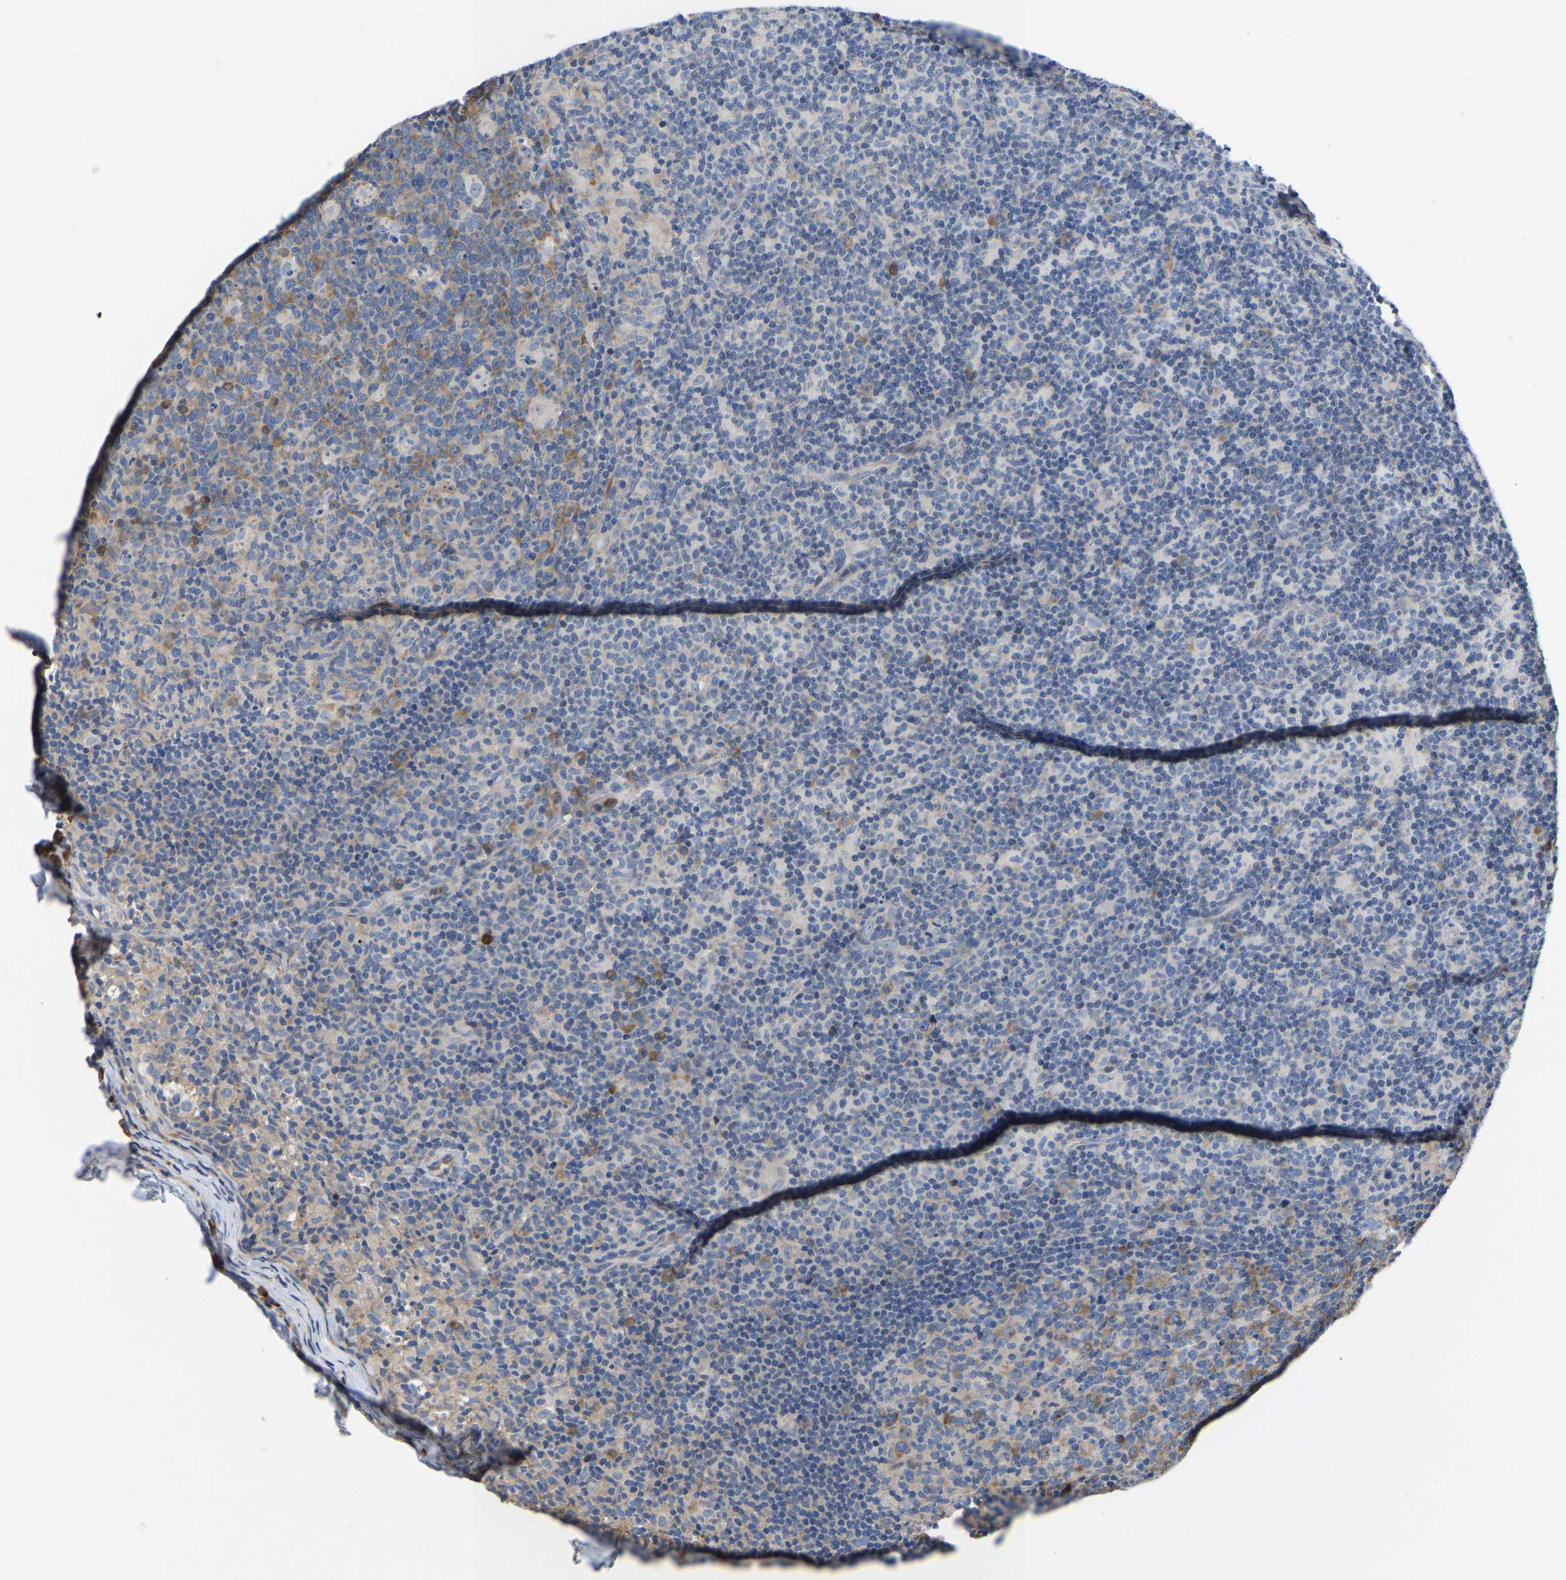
{"staining": {"intensity": "weak", "quantity": "<25%", "location": "cytoplasmic/membranous"}, "tissue": "lymph node", "cell_type": "Germinal center cells", "image_type": "normal", "snomed": [{"axis": "morphology", "description": "Normal tissue, NOS"}, {"axis": "morphology", "description": "Inflammation, NOS"}, {"axis": "topography", "description": "Lymph node"}], "caption": "A high-resolution image shows immunohistochemistry staining of normal lymph node, which reveals no significant staining in germinal center cells. (Brightfield microscopy of DAB IHC at high magnification).", "gene": "ABCA10", "patient": {"sex": "male", "age": 55}}